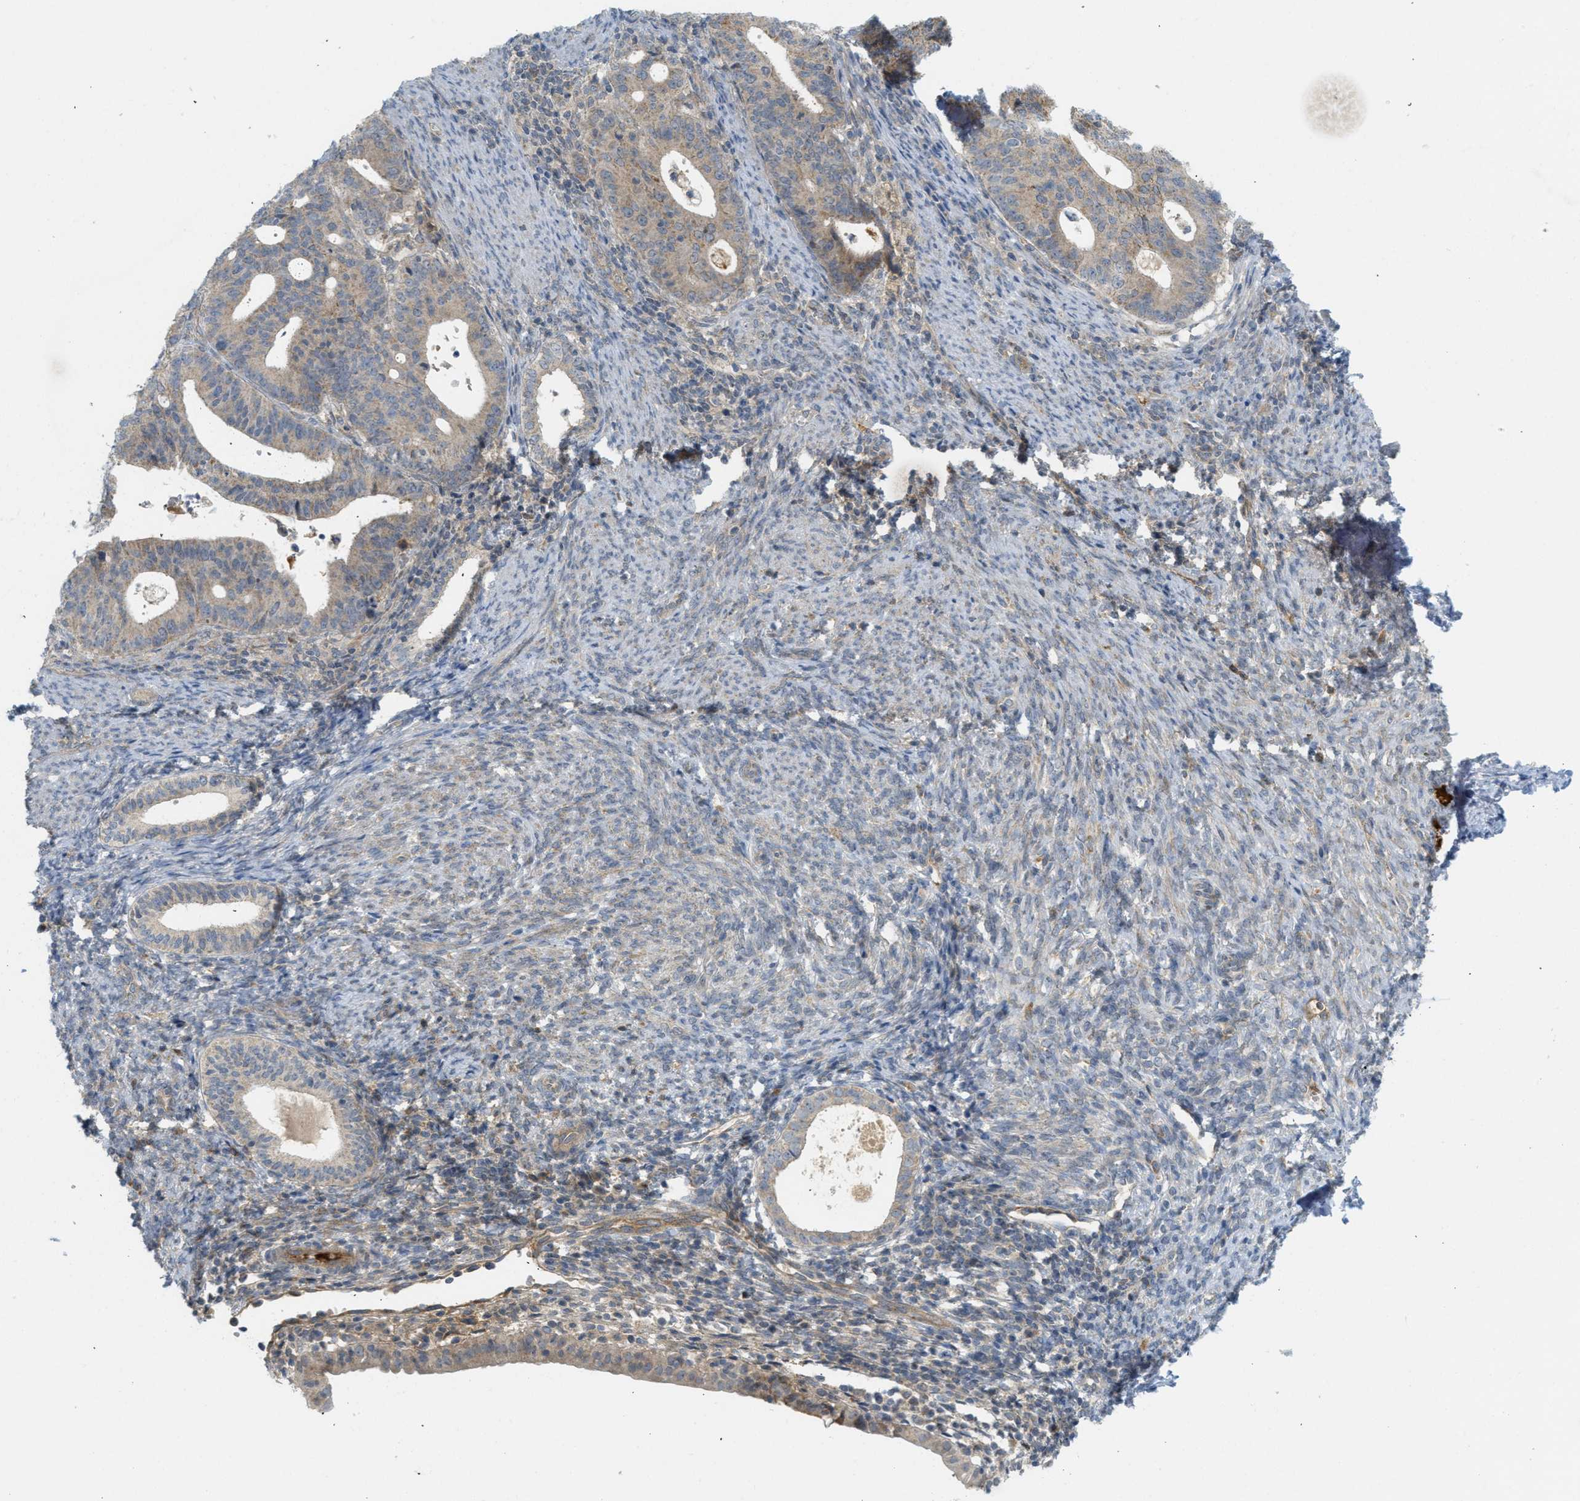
{"staining": {"intensity": "moderate", "quantity": ">75%", "location": "cytoplasmic/membranous"}, "tissue": "endometrial cancer", "cell_type": "Tumor cells", "image_type": "cancer", "snomed": [{"axis": "morphology", "description": "Adenocarcinoma, NOS"}, {"axis": "topography", "description": "Uterus"}], "caption": "Moderate cytoplasmic/membranous expression is appreciated in approximately >75% of tumor cells in endometrial cancer (adenocarcinoma).", "gene": "PROC", "patient": {"sex": "female", "age": 83}}